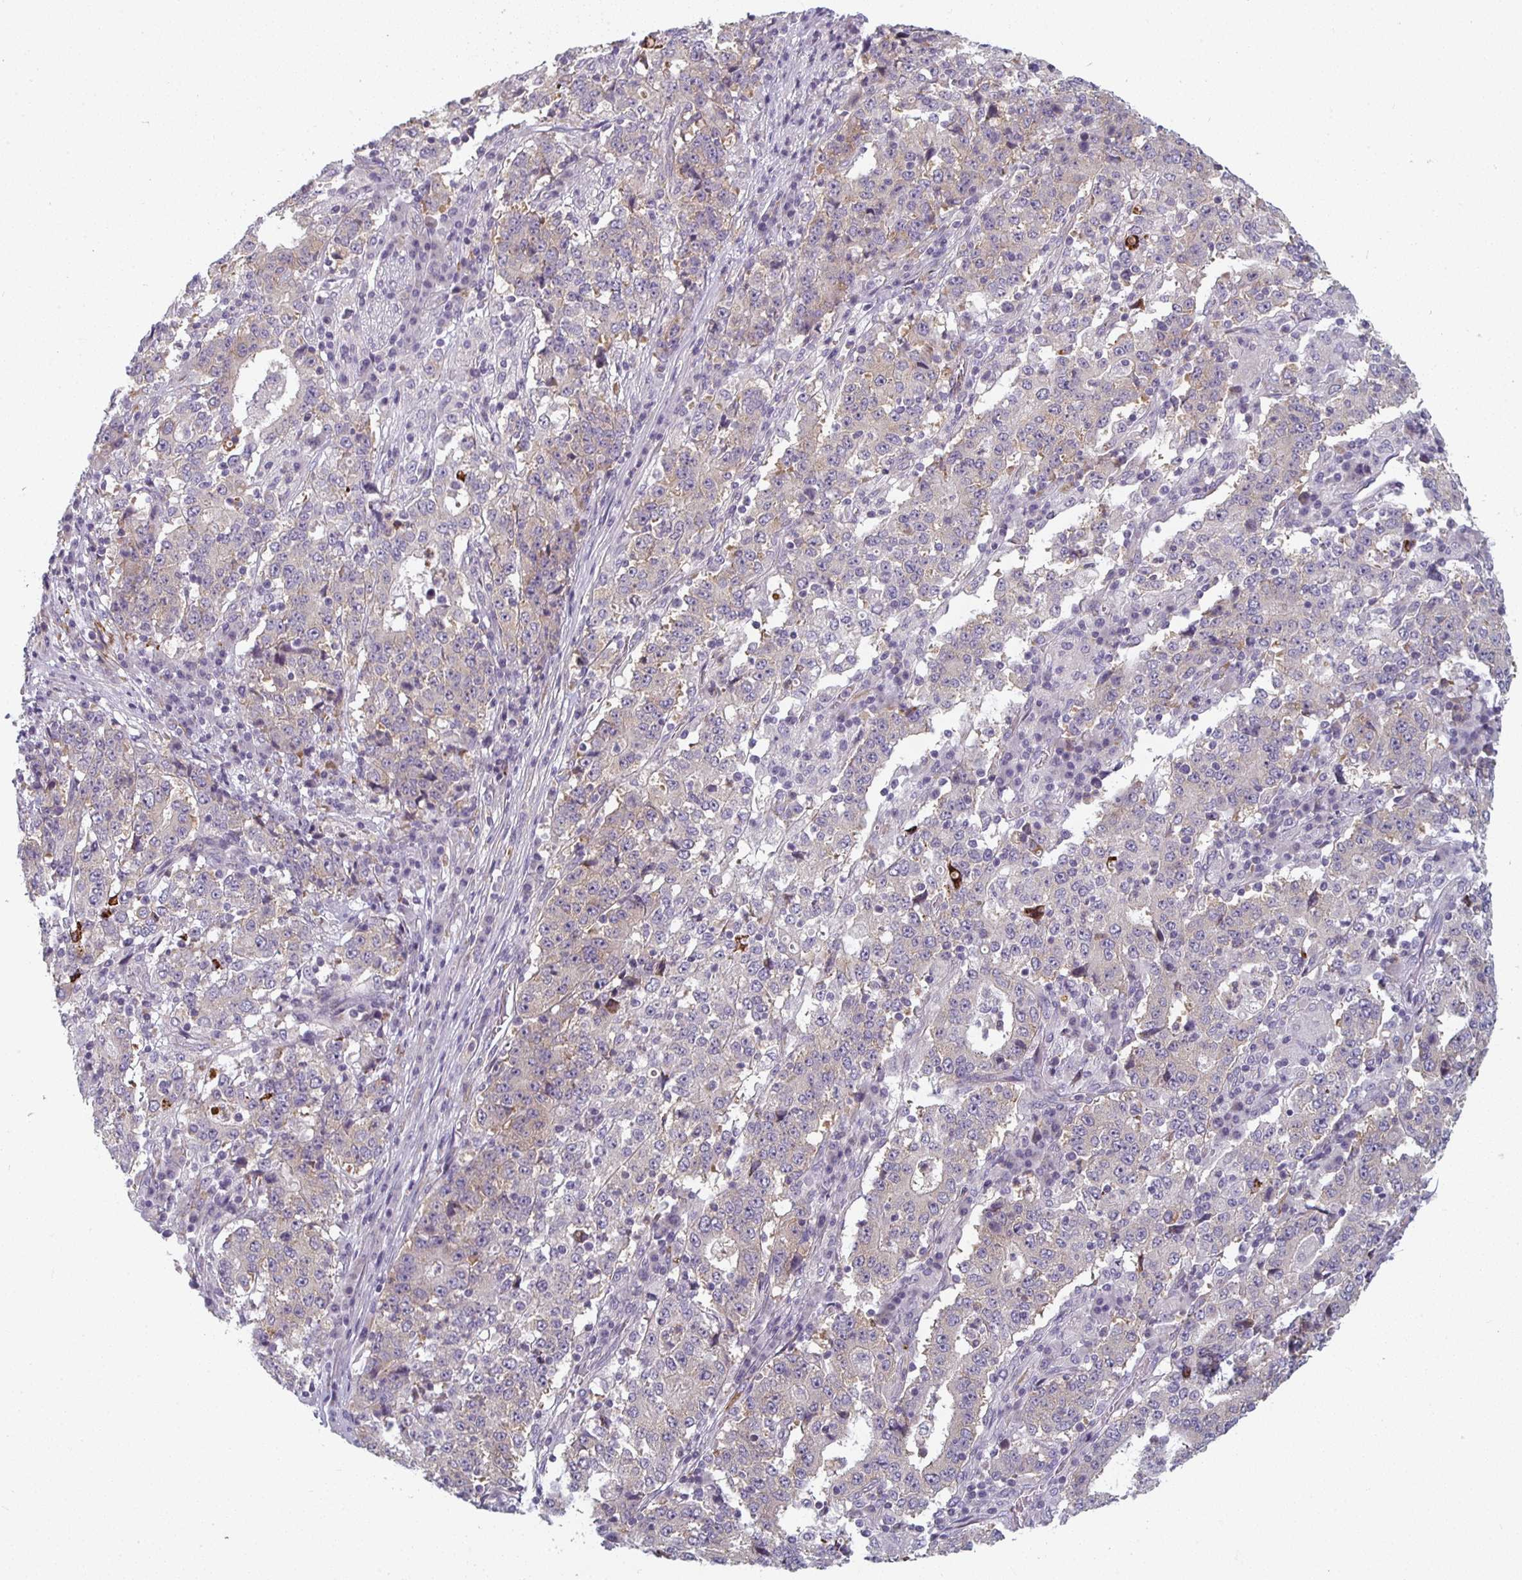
{"staining": {"intensity": "weak", "quantity": "<25%", "location": "cytoplasmic/membranous"}, "tissue": "stomach cancer", "cell_type": "Tumor cells", "image_type": "cancer", "snomed": [{"axis": "morphology", "description": "Adenocarcinoma, NOS"}, {"axis": "topography", "description": "Stomach"}], "caption": "Immunohistochemistry (IHC) of stomach adenocarcinoma reveals no expression in tumor cells.", "gene": "CTHRC1", "patient": {"sex": "male", "age": 59}}